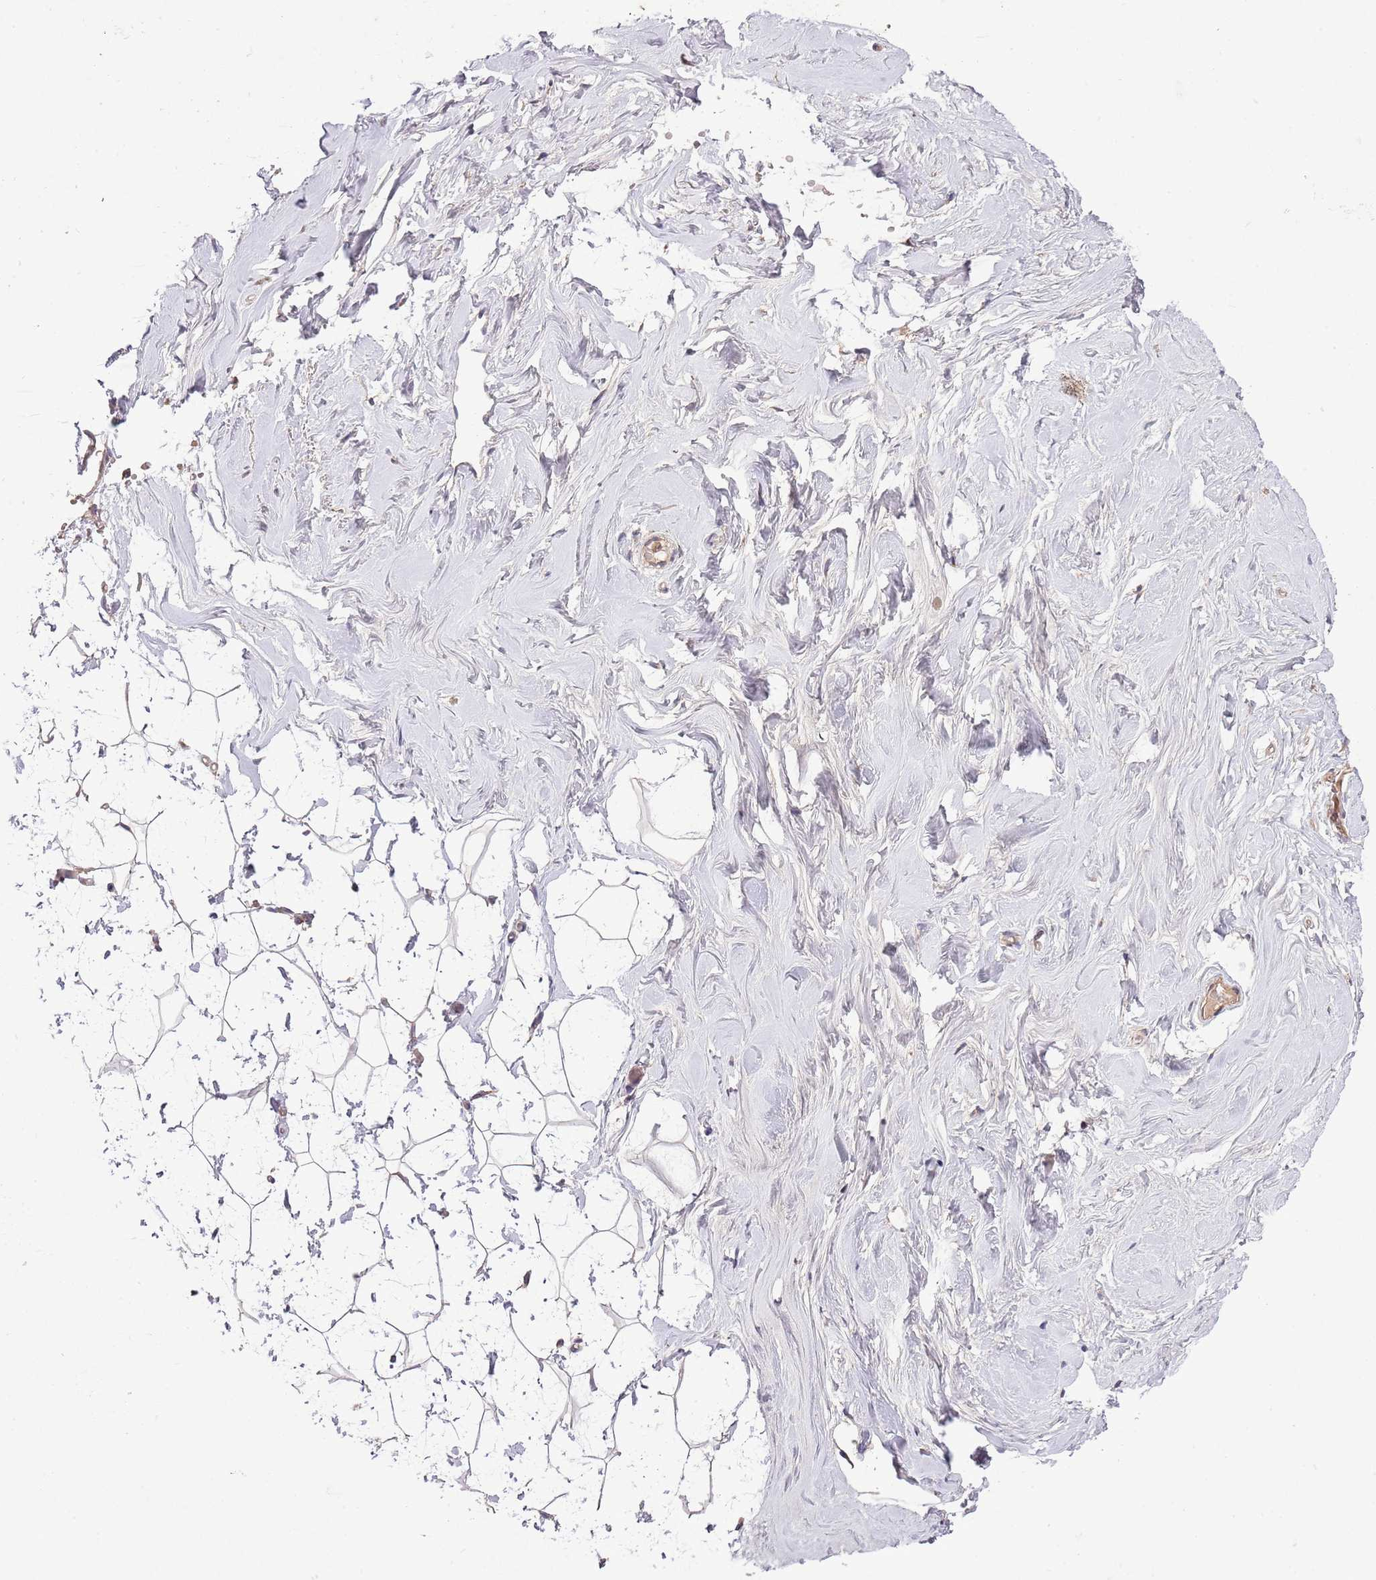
{"staining": {"intensity": "weak", "quantity": "25%-75%", "location": "cytoplasmic/membranous"}, "tissue": "breast", "cell_type": "Adipocytes", "image_type": "normal", "snomed": [{"axis": "morphology", "description": "Normal tissue, NOS"}, {"axis": "morphology", "description": "Adenoma, NOS"}, {"axis": "topography", "description": "Breast"}], "caption": "Adipocytes demonstrate low levels of weak cytoplasmic/membranous positivity in about 25%-75% of cells in benign human breast.", "gene": "MFNG", "patient": {"sex": "female", "age": 23}}